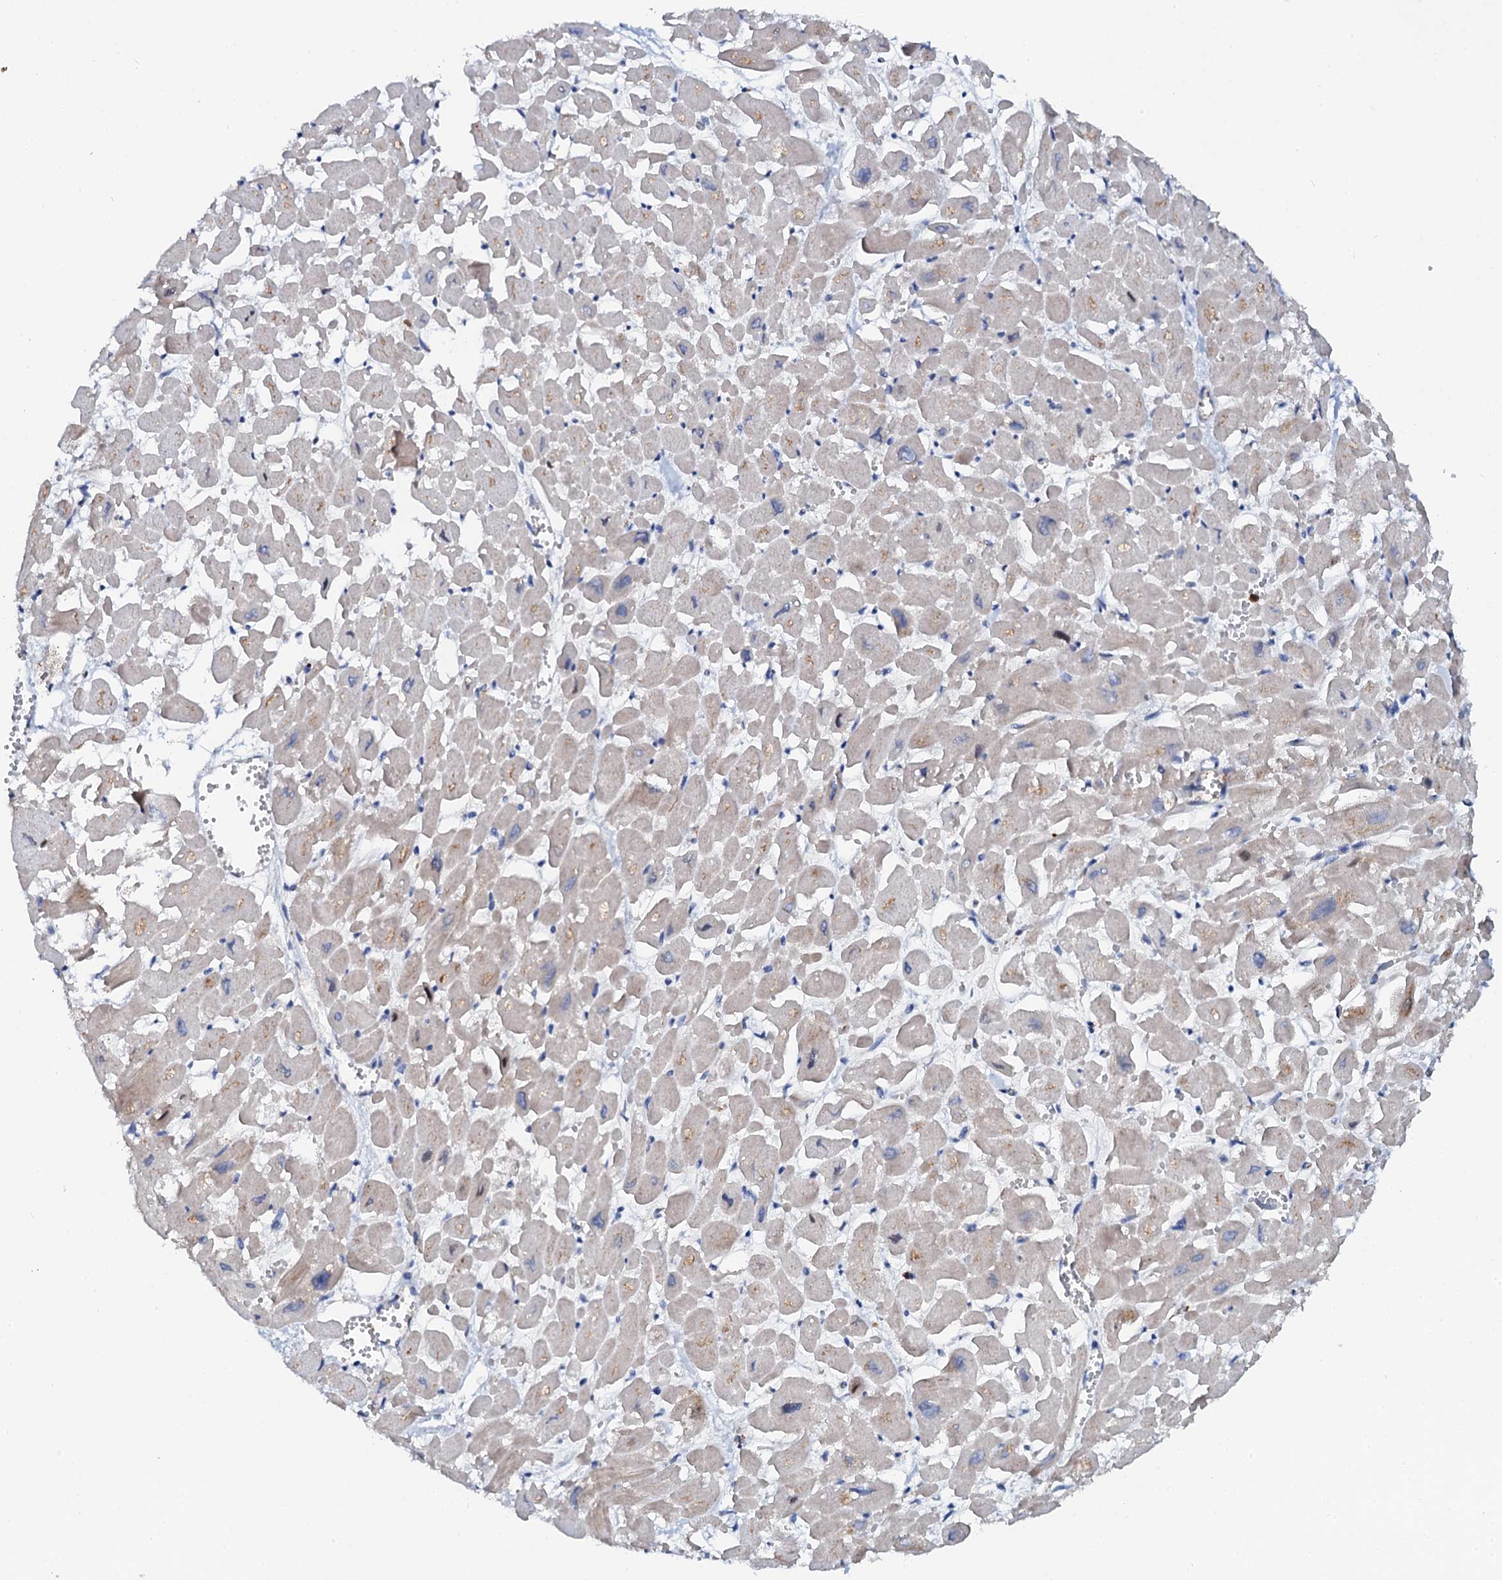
{"staining": {"intensity": "moderate", "quantity": "25%-75%", "location": "cytoplasmic/membranous"}, "tissue": "heart muscle", "cell_type": "Cardiomyocytes", "image_type": "normal", "snomed": [{"axis": "morphology", "description": "Normal tissue, NOS"}, {"axis": "topography", "description": "Heart"}], "caption": "A brown stain shows moderate cytoplasmic/membranous expression of a protein in cardiomyocytes of normal human heart muscle. (DAB = brown stain, brightfield microscopy at high magnification).", "gene": "VAMP8", "patient": {"sex": "male", "age": 54}}